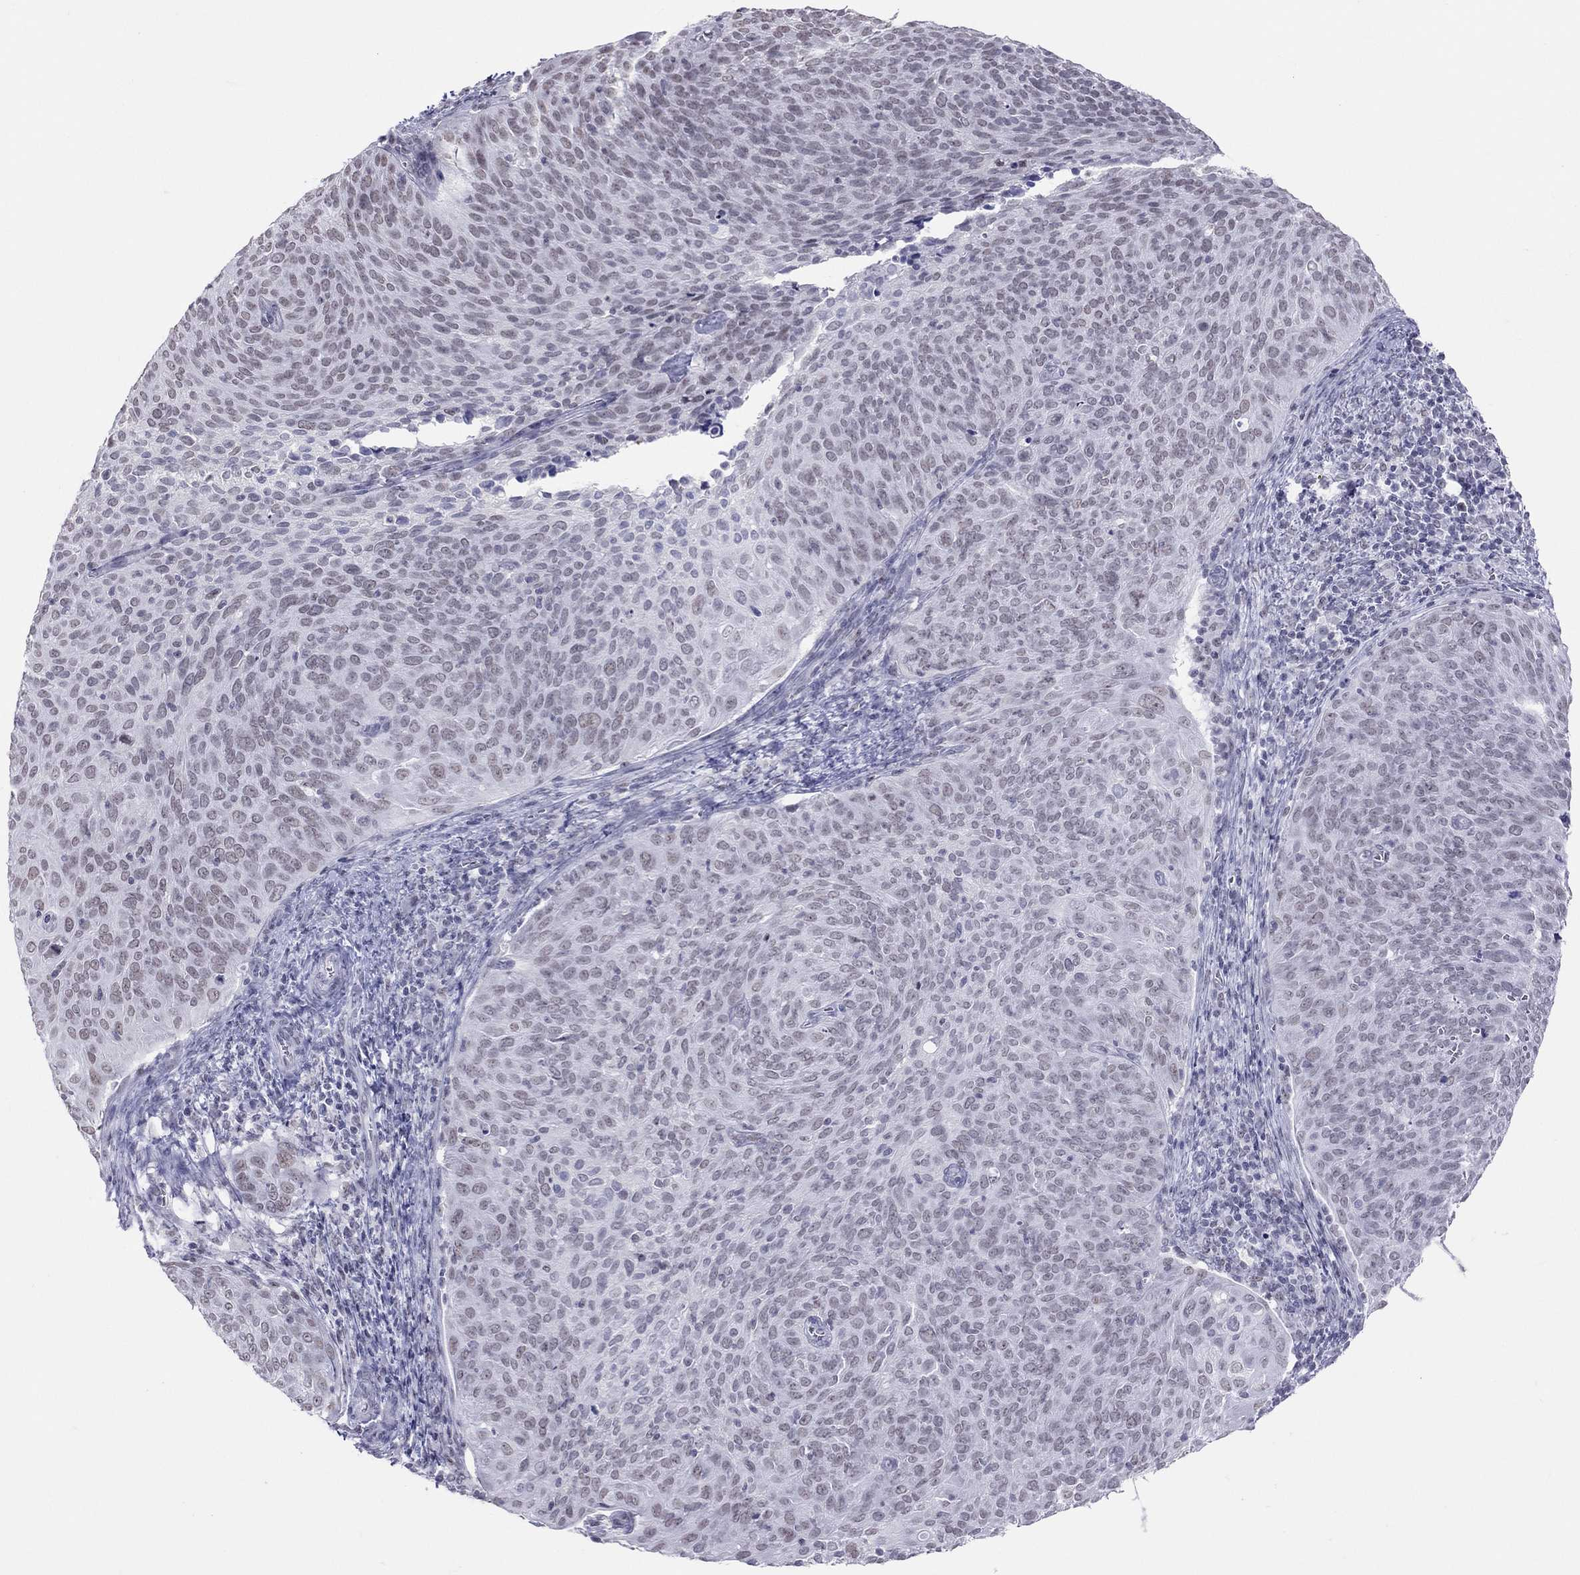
{"staining": {"intensity": "negative", "quantity": "none", "location": "none"}, "tissue": "cervical cancer", "cell_type": "Tumor cells", "image_type": "cancer", "snomed": [{"axis": "morphology", "description": "Squamous cell carcinoma, NOS"}, {"axis": "topography", "description": "Cervix"}], "caption": "Human squamous cell carcinoma (cervical) stained for a protein using IHC displays no expression in tumor cells.", "gene": "JHY", "patient": {"sex": "female", "age": 39}}